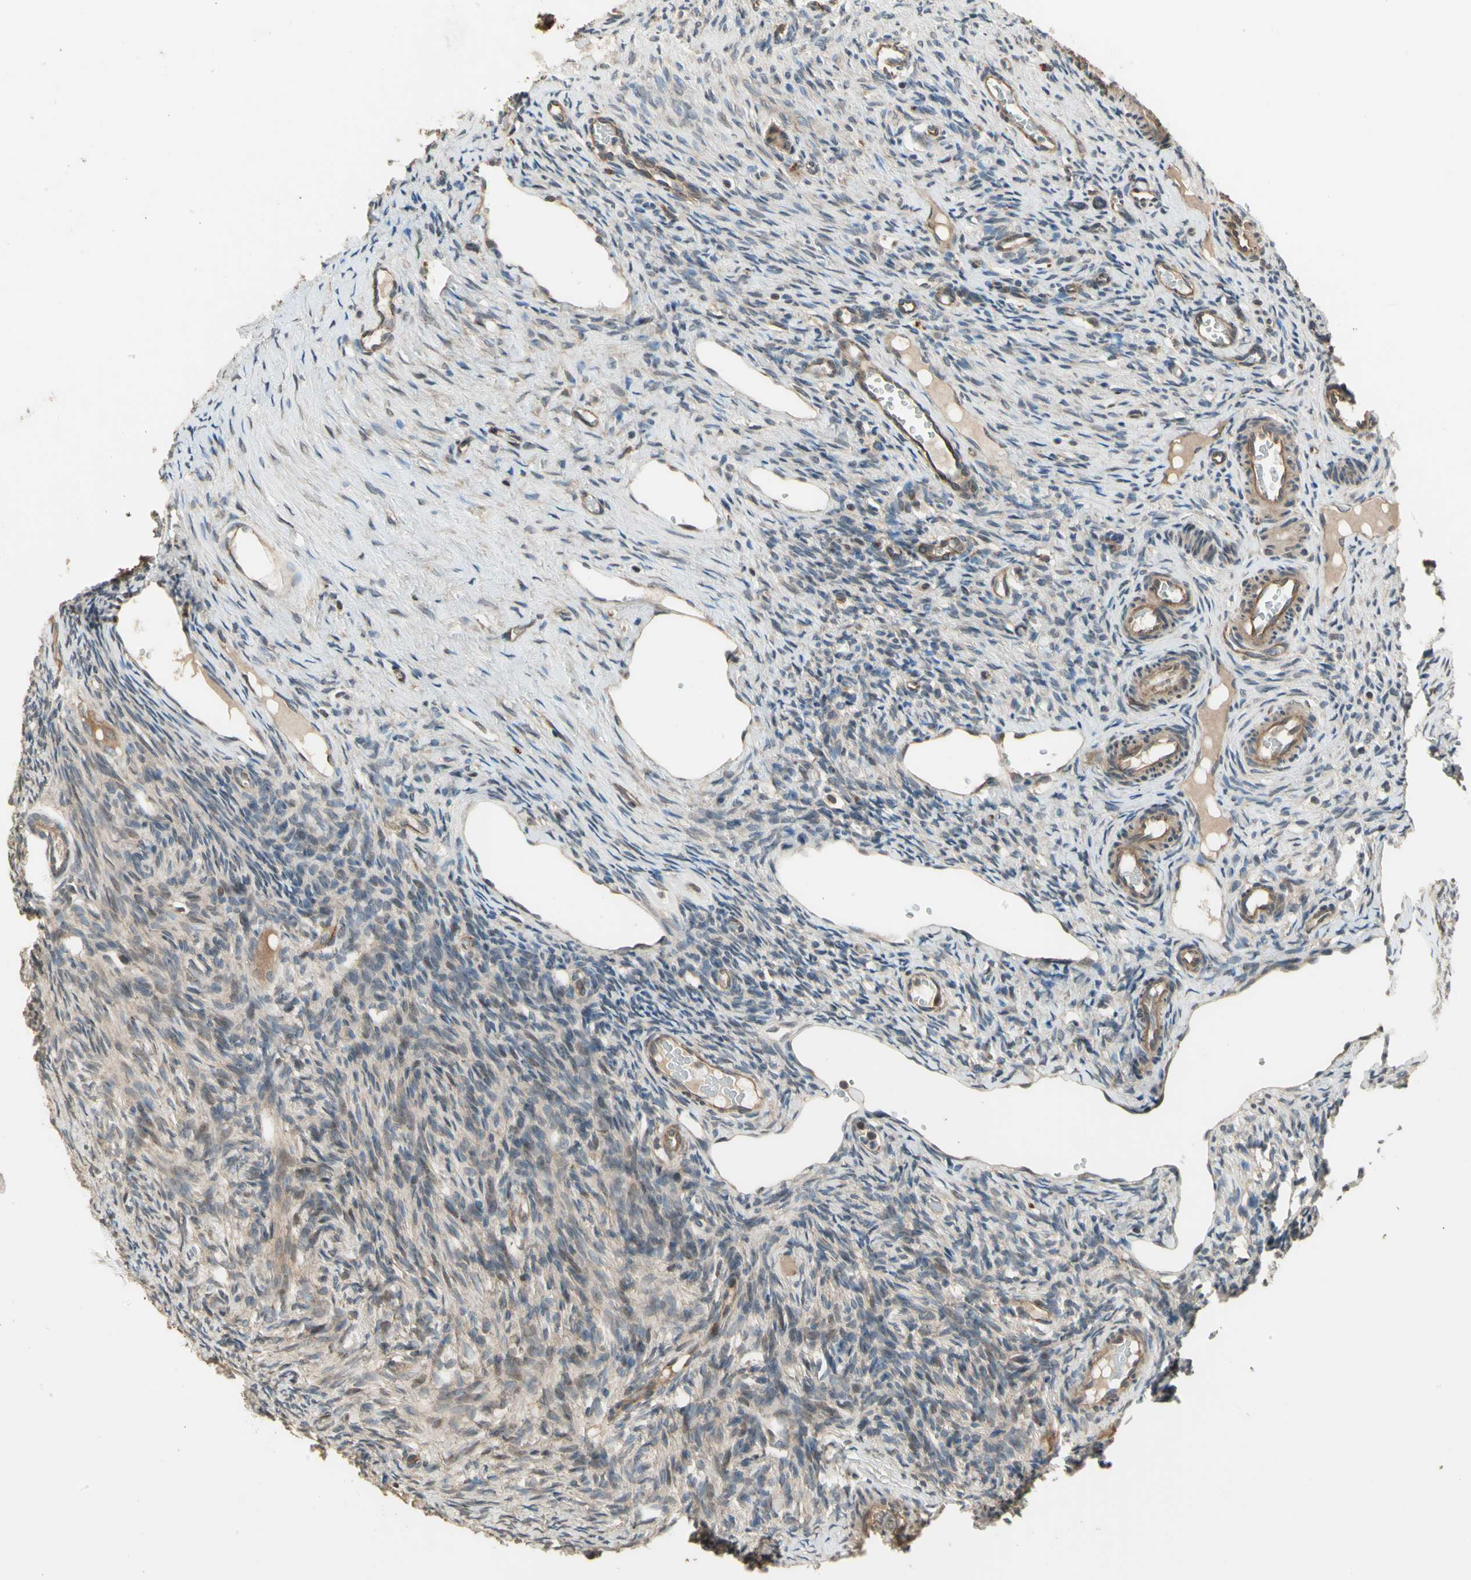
{"staining": {"intensity": "weak", "quantity": ">75%", "location": "cytoplasmic/membranous"}, "tissue": "ovary", "cell_type": "Follicle cells", "image_type": "normal", "snomed": [{"axis": "morphology", "description": "Normal tissue, NOS"}, {"axis": "topography", "description": "Ovary"}], "caption": "Follicle cells demonstrate low levels of weak cytoplasmic/membranous staining in about >75% of cells in benign ovary. Ihc stains the protein of interest in brown and the nuclei are stained blue.", "gene": "EFNB2", "patient": {"sex": "female", "age": 33}}